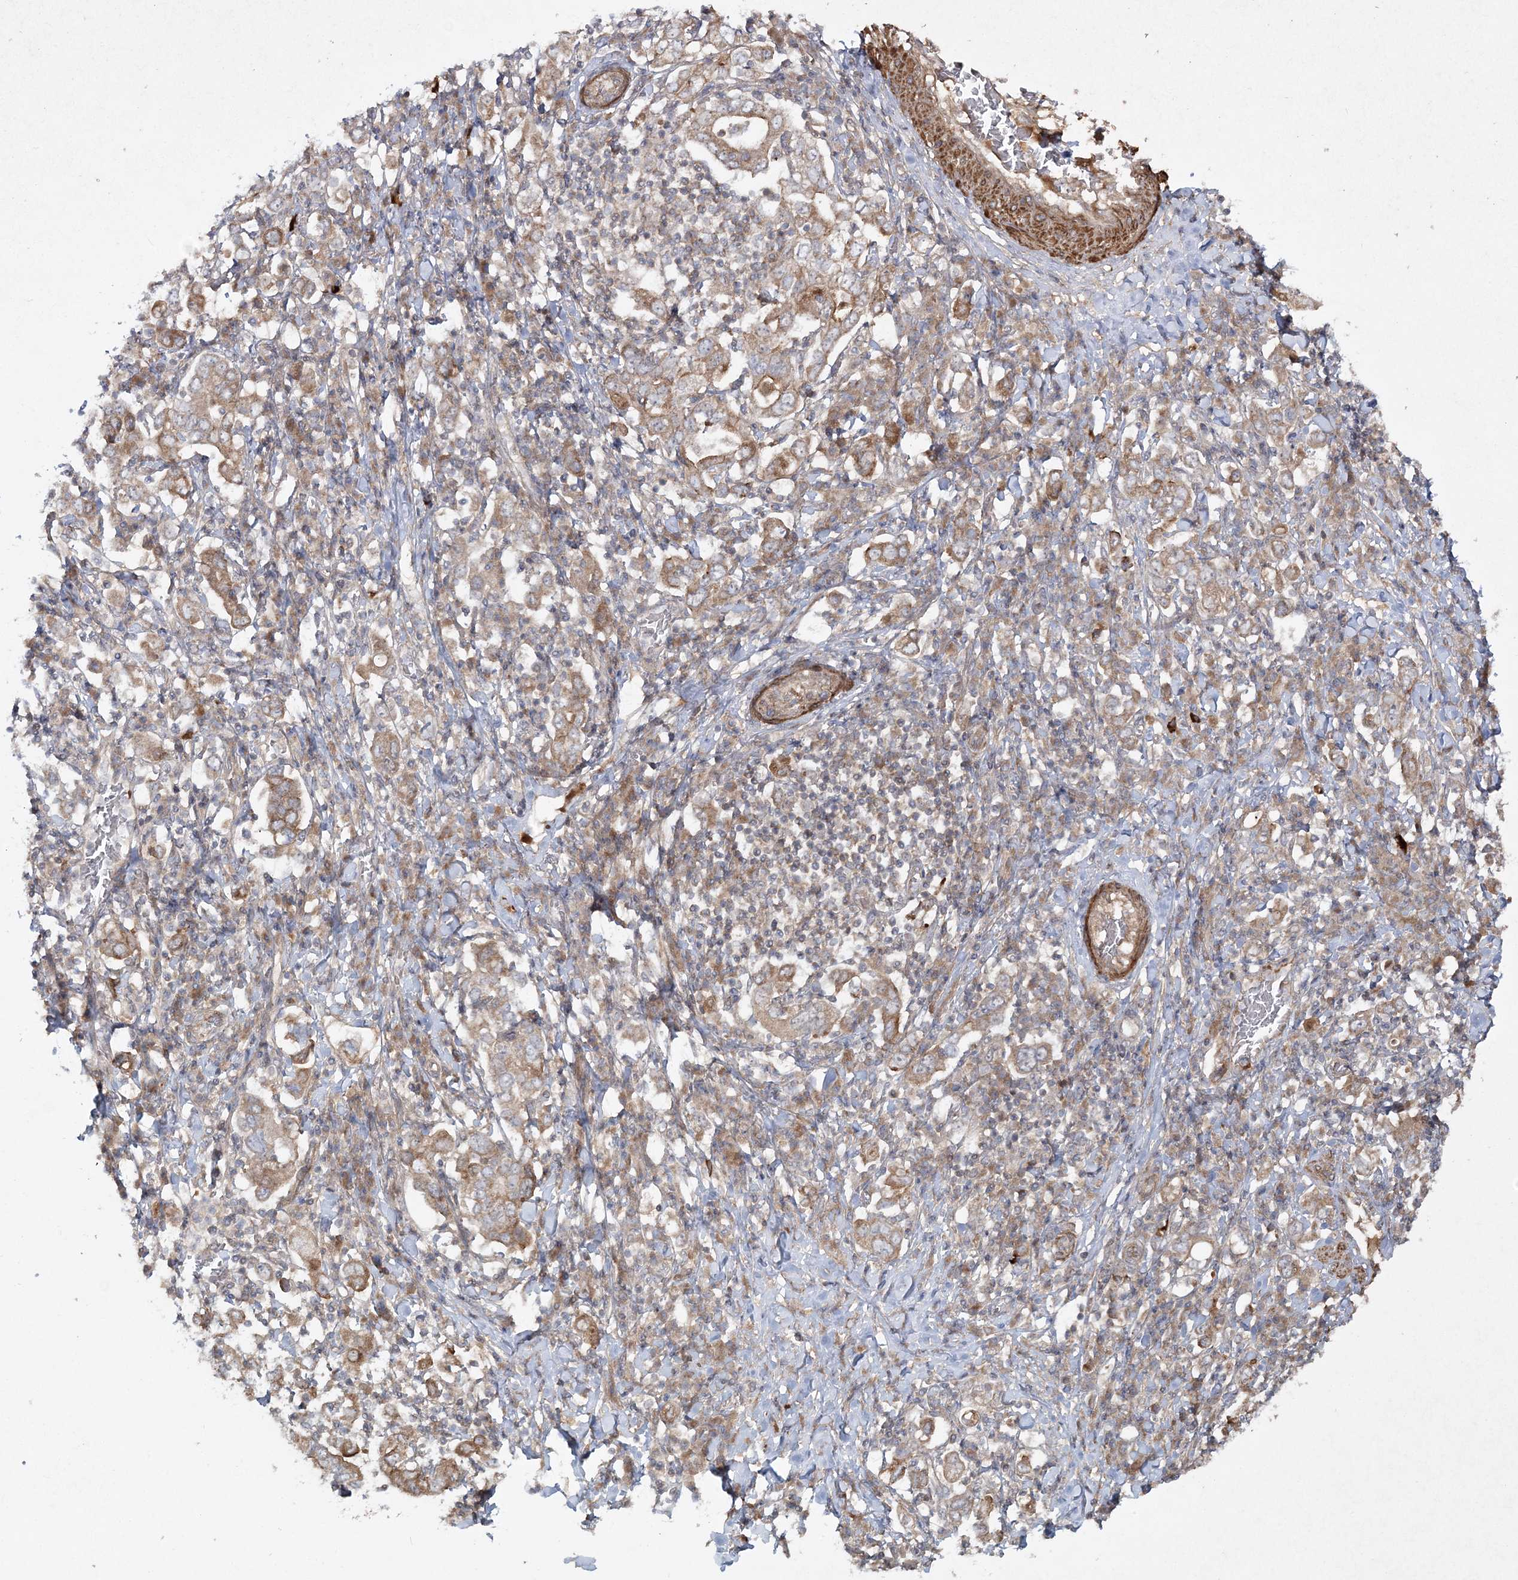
{"staining": {"intensity": "moderate", "quantity": ">75%", "location": "cytoplasmic/membranous"}, "tissue": "stomach cancer", "cell_type": "Tumor cells", "image_type": "cancer", "snomed": [{"axis": "morphology", "description": "Adenocarcinoma, NOS"}, {"axis": "topography", "description": "Stomach, upper"}], "caption": "An immunohistochemistry photomicrograph of neoplastic tissue is shown. Protein staining in brown shows moderate cytoplasmic/membranous positivity in adenocarcinoma (stomach) within tumor cells.", "gene": "MOCS2", "patient": {"sex": "male", "age": 62}}